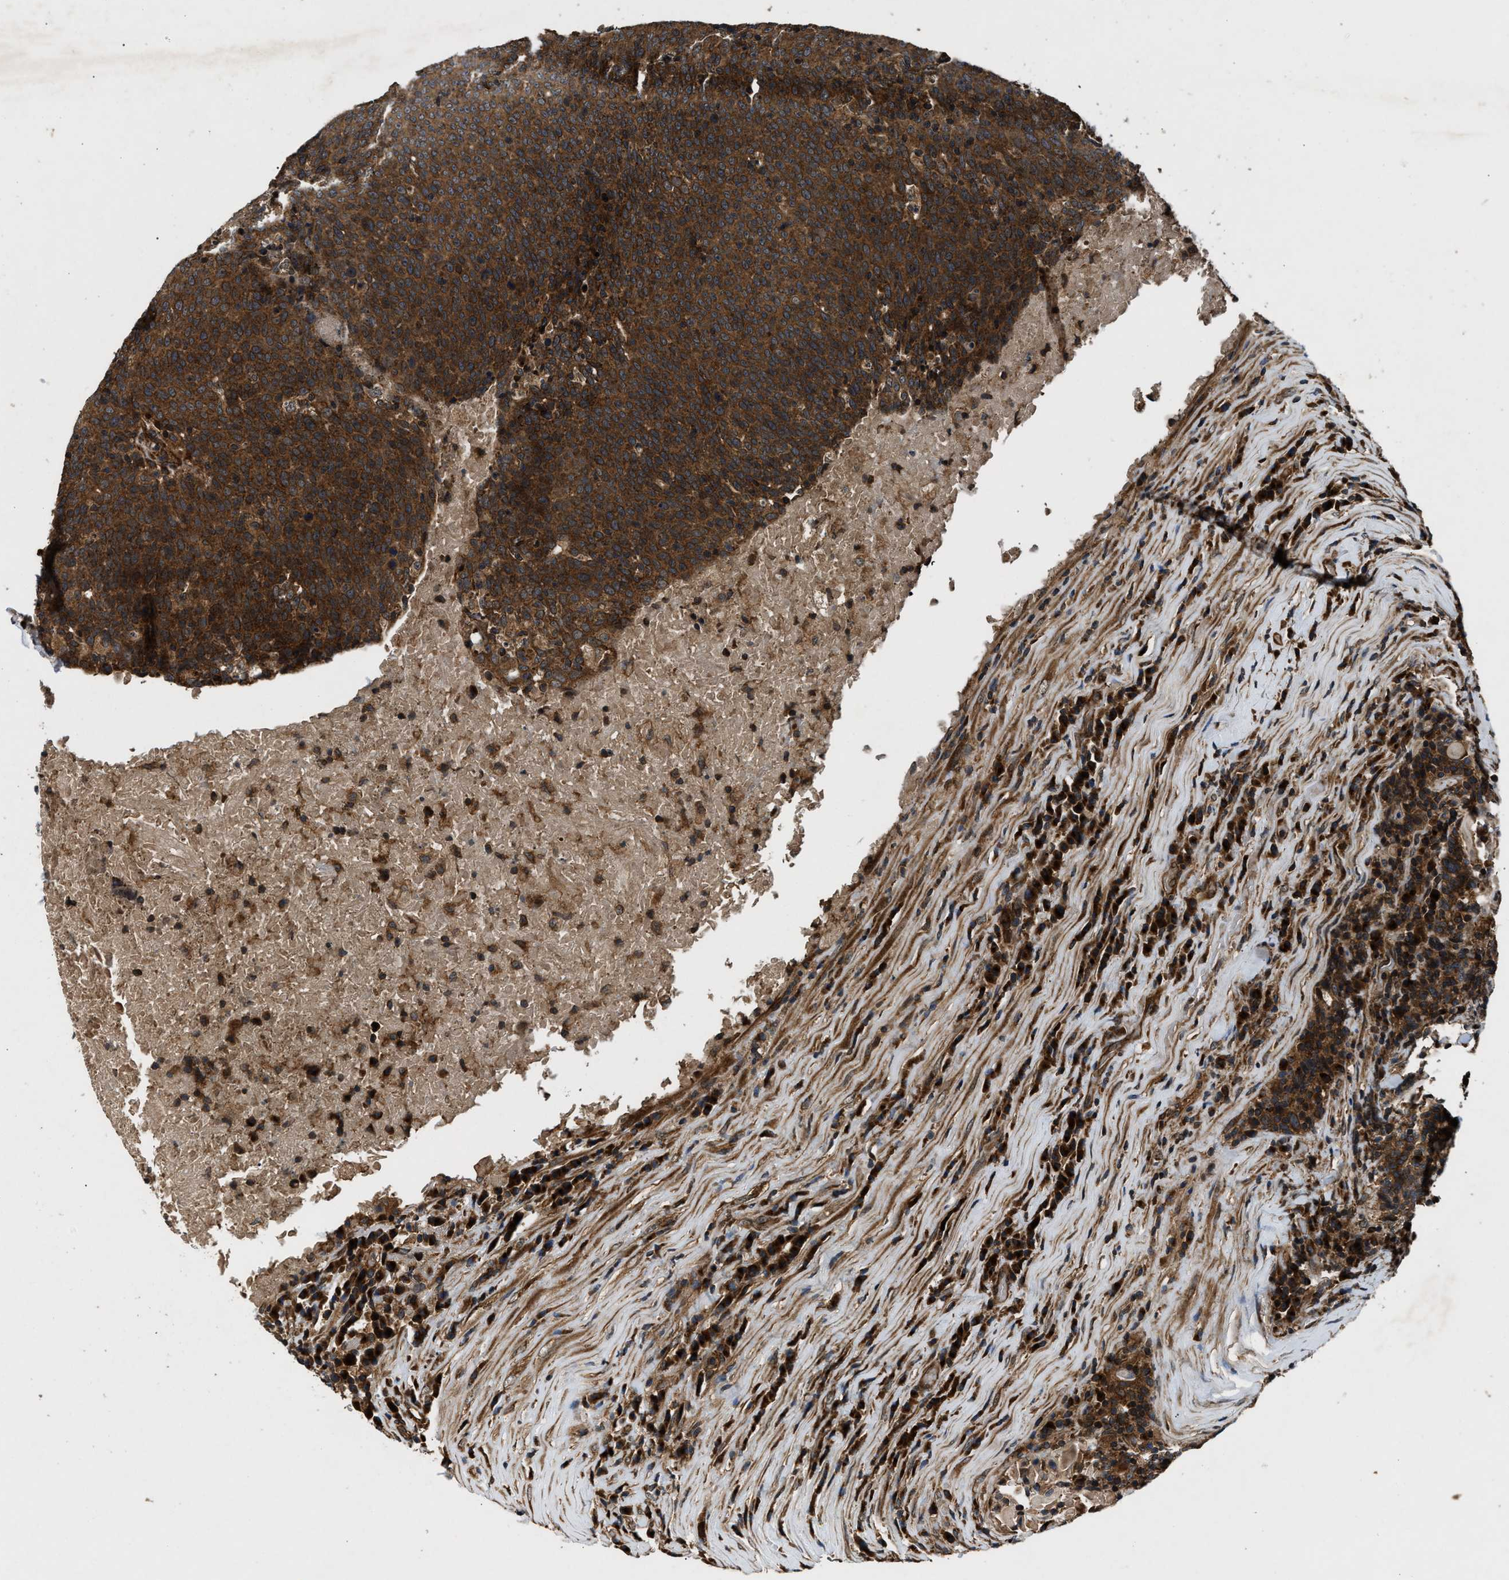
{"staining": {"intensity": "strong", "quantity": ">75%", "location": "cytoplasmic/membranous"}, "tissue": "head and neck cancer", "cell_type": "Tumor cells", "image_type": "cancer", "snomed": [{"axis": "morphology", "description": "Squamous cell carcinoma, NOS"}, {"axis": "morphology", "description": "Squamous cell carcinoma, metastatic, NOS"}, {"axis": "topography", "description": "Lymph node"}, {"axis": "topography", "description": "Head-Neck"}], "caption": "Protein expression analysis of human head and neck cancer (squamous cell carcinoma) reveals strong cytoplasmic/membranous expression in approximately >75% of tumor cells.", "gene": "PNPLA8", "patient": {"sex": "male", "age": 62}}